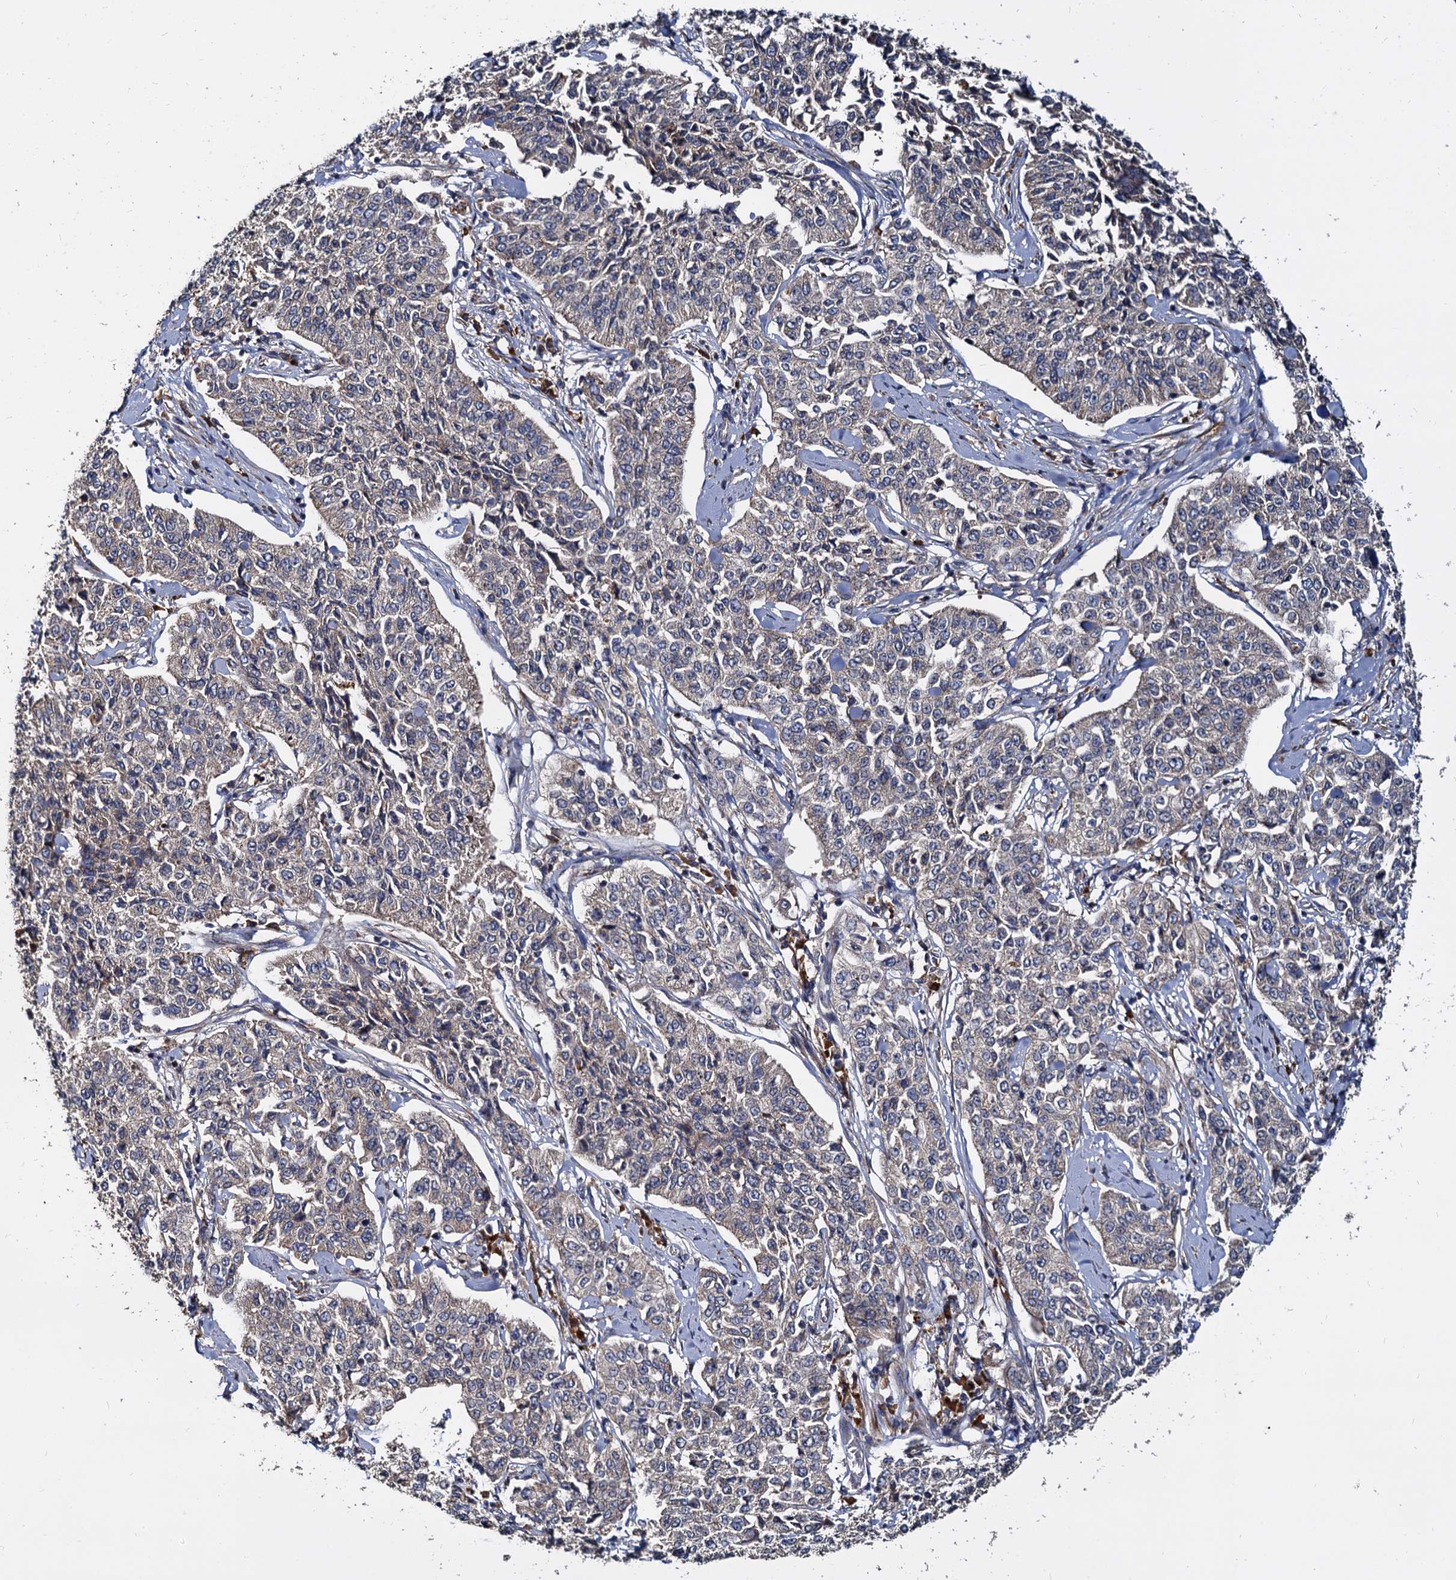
{"staining": {"intensity": "negative", "quantity": "none", "location": "none"}, "tissue": "cervical cancer", "cell_type": "Tumor cells", "image_type": "cancer", "snomed": [{"axis": "morphology", "description": "Squamous cell carcinoma, NOS"}, {"axis": "topography", "description": "Cervix"}], "caption": "Image shows no protein staining in tumor cells of squamous cell carcinoma (cervical) tissue.", "gene": "WWC3", "patient": {"sex": "female", "age": 35}}